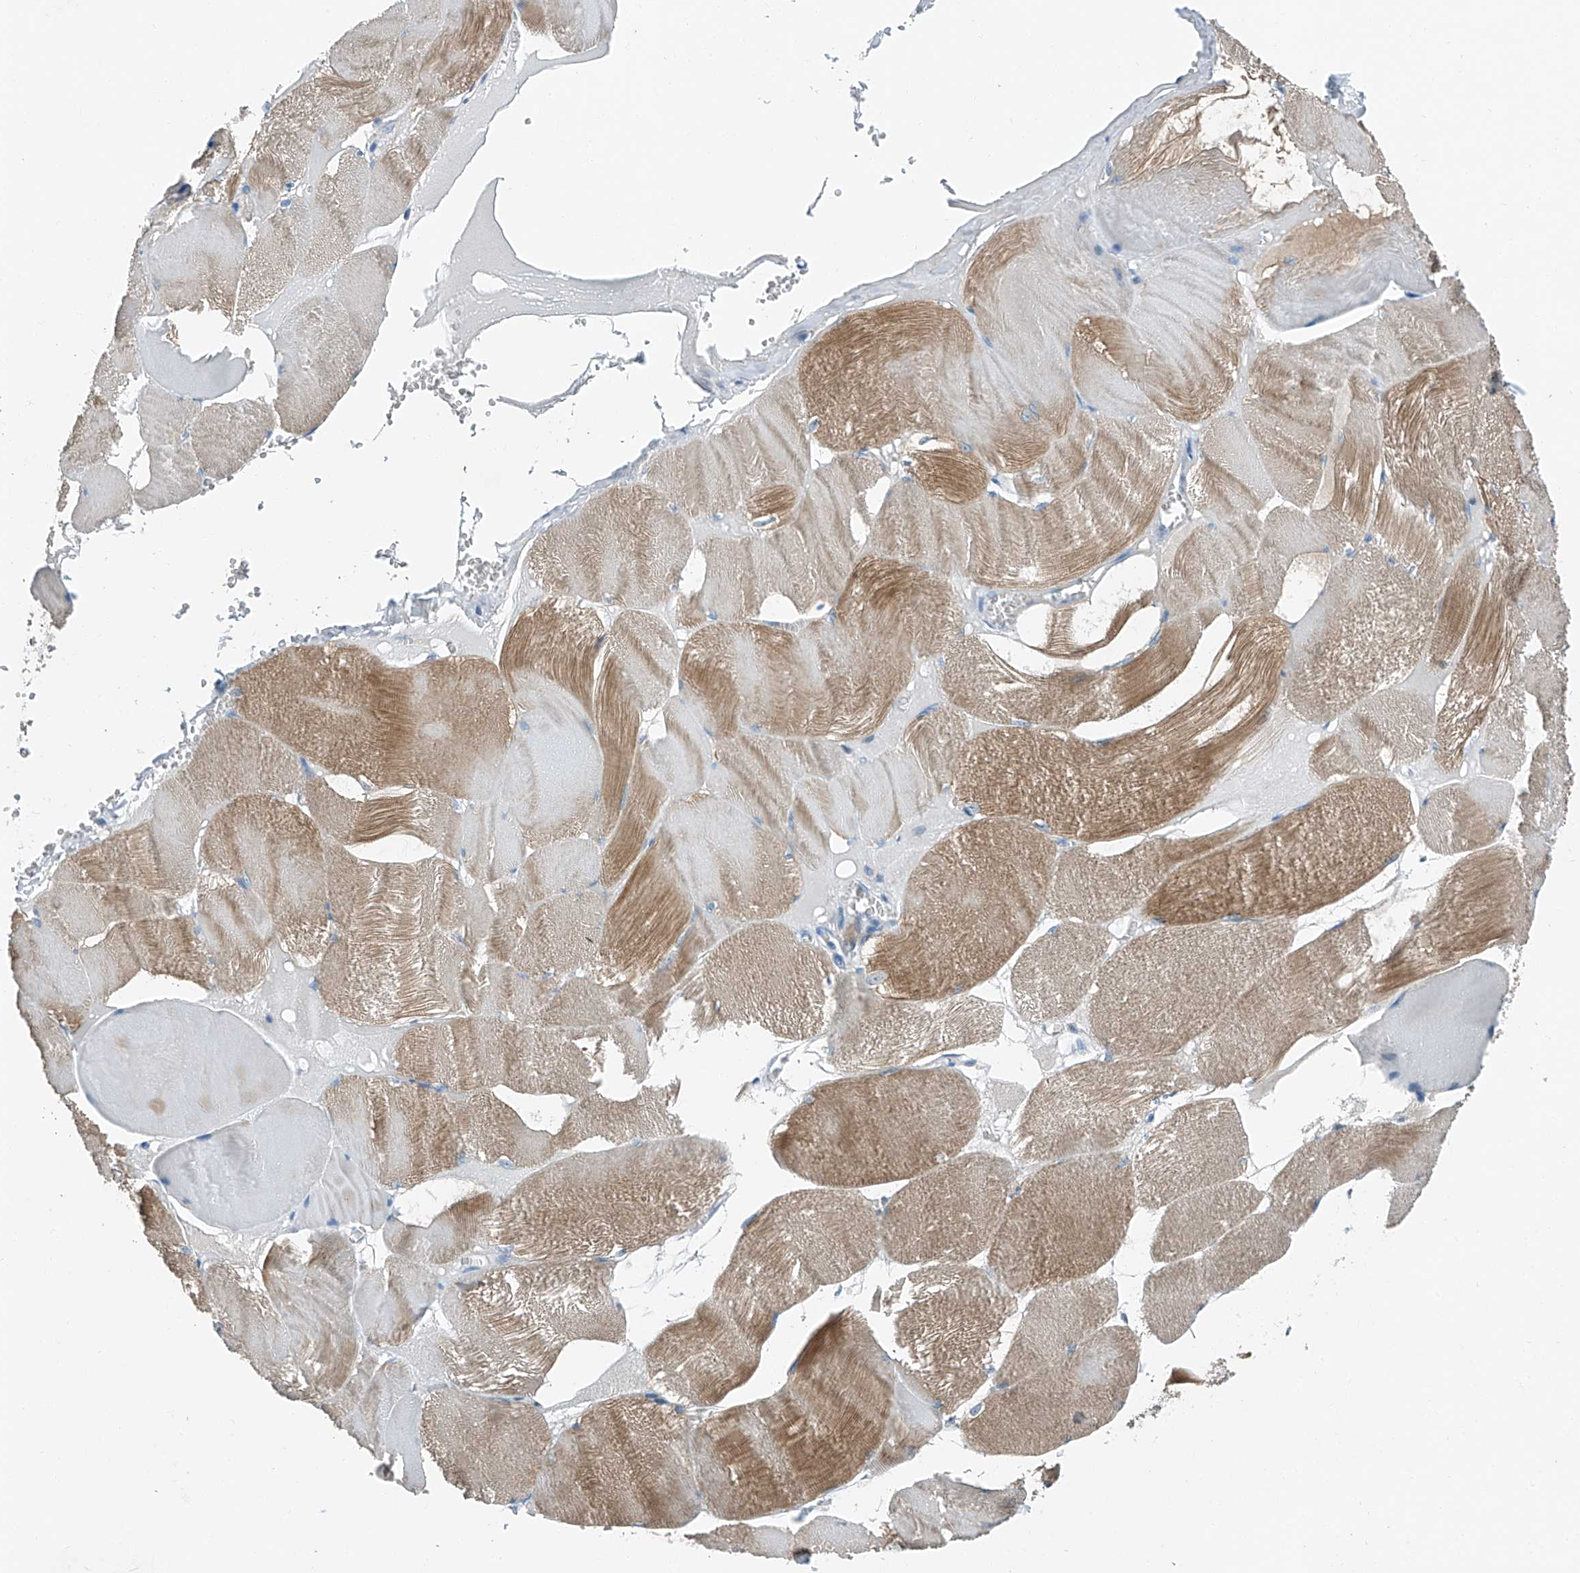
{"staining": {"intensity": "moderate", "quantity": "25%-75%", "location": "cytoplasmic/membranous"}, "tissue": "skeletal muscle", "cell_type": "Myocytes", "image_type": "normal", "snomed": [{"axis": "morphology", "description": "Normal tissue, NOS"}, {"axis": "morphology", "description": "Basal cell carcinoma"}, {"axis": "topography", "description": "Skeletal muscle"}], "caption": "High-magnification brightfield microscopy of unremarkable skeletal muscle stained with DAB (3,3'-diaminobenzidine) (brown) and counterstained with hematoxylin (blue). myocytes exhibit moderate cytoplasmic/membranous staining is present in approximately25%-75% of cells.", "gene": "MDGA1", "patient": {"sex": "female", "age": 64}}